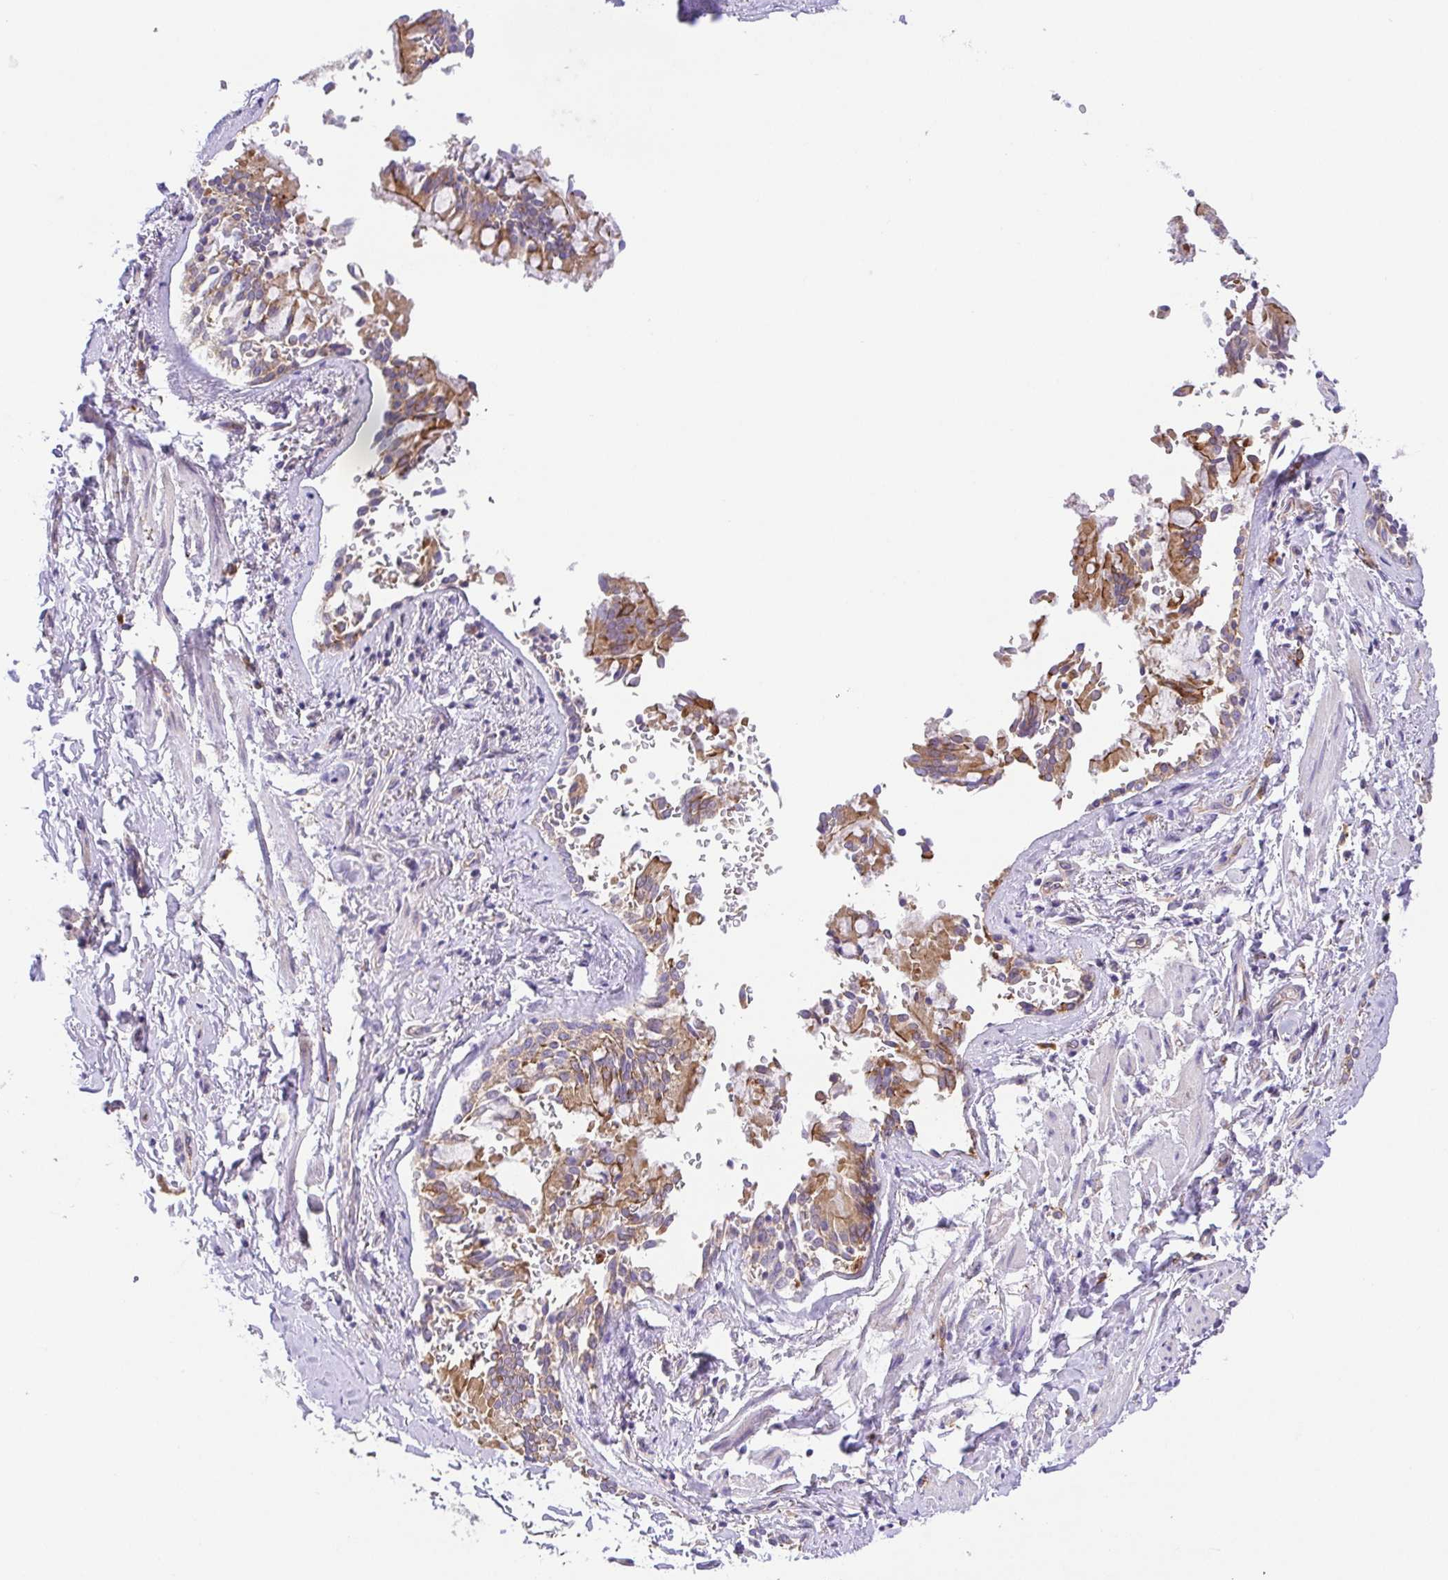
{"staining": {"intensity": "negative", "quantity": "none", "location": "none"}, "tissue": "soft tissue", "cell_type": "Chondrocytes", "image_type": "normal", "snomed": [{"axis": "morphology", "description": "Normal tissue, NOS"}, {"axis": "topography", "description": "Cartilage tissue"}, {"axis": "topography", "description": "Bronchus"}, {"axis": "topography", "description": "Peripheral nerve tissue"}], "caption": "IHC photomicrograph of normal human soft tissue stained for a protein (brown), which demonstrates no staining in chondrocytes. The staining is performed using DAB (3,3'-diaminobenzidine) brown chromogen with nuclei counter-stained in using hematoxylin.", "gene": "SLC13A1", "patient": {"sex": "male", "age": 67}}